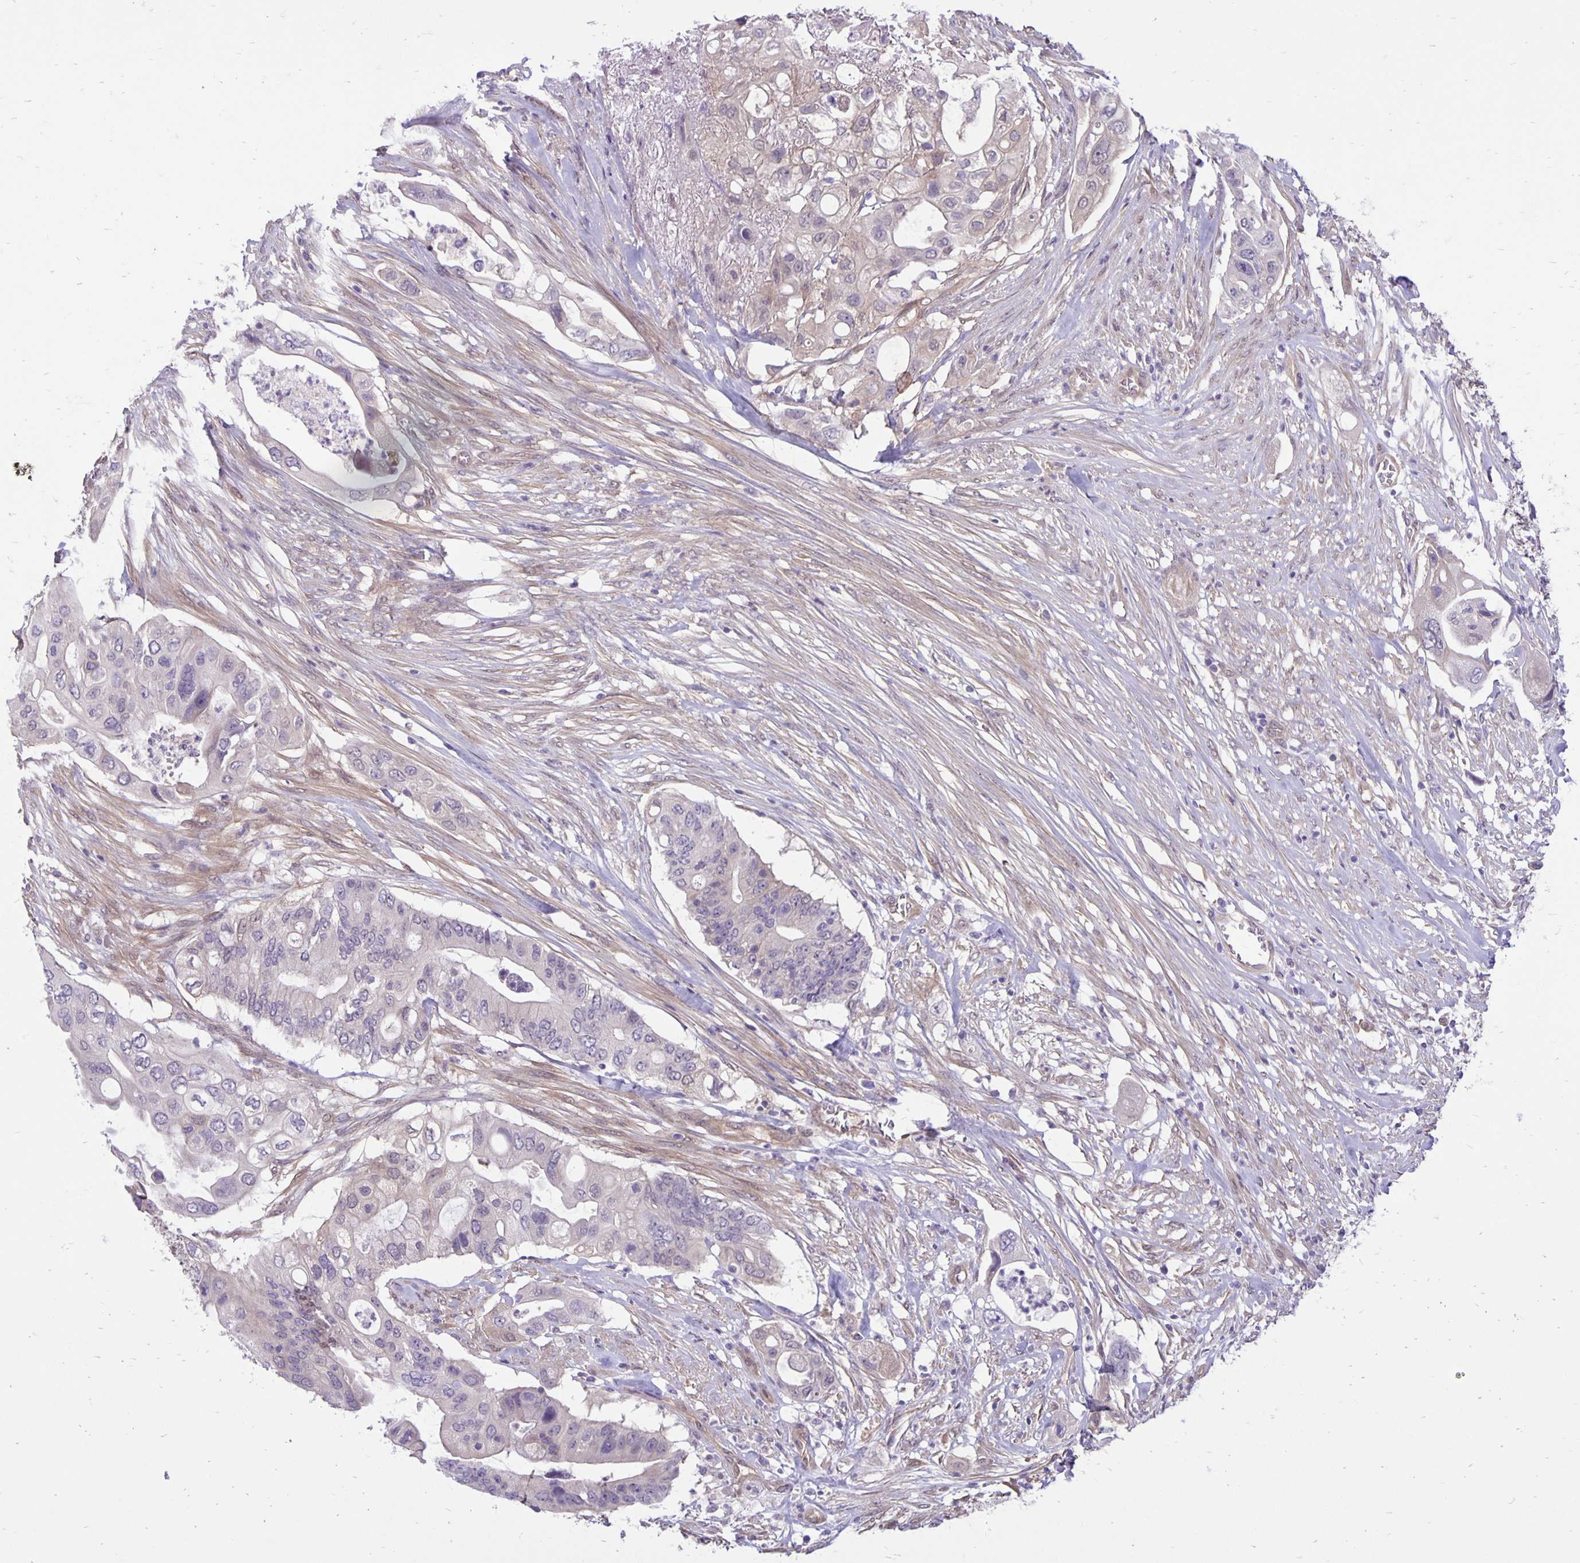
{"staining": {"intensity": "negative", "quantity": "none", "location": "none"}, "tissue": "pancreatic cancer", "cell_type": "Tumor cells", "image_type": "cancer", "snomed": [{"axis": "morphology", "description": "Adenocarcinoma, NOS"}, {"axis": "topography", "description": "Pancreas"}], "caption": "There is no significant positivity in tumor cells of pancreatic cancer.", "gene": "TAX1BP3", "patient": {"sex": "female", "age": 72}}